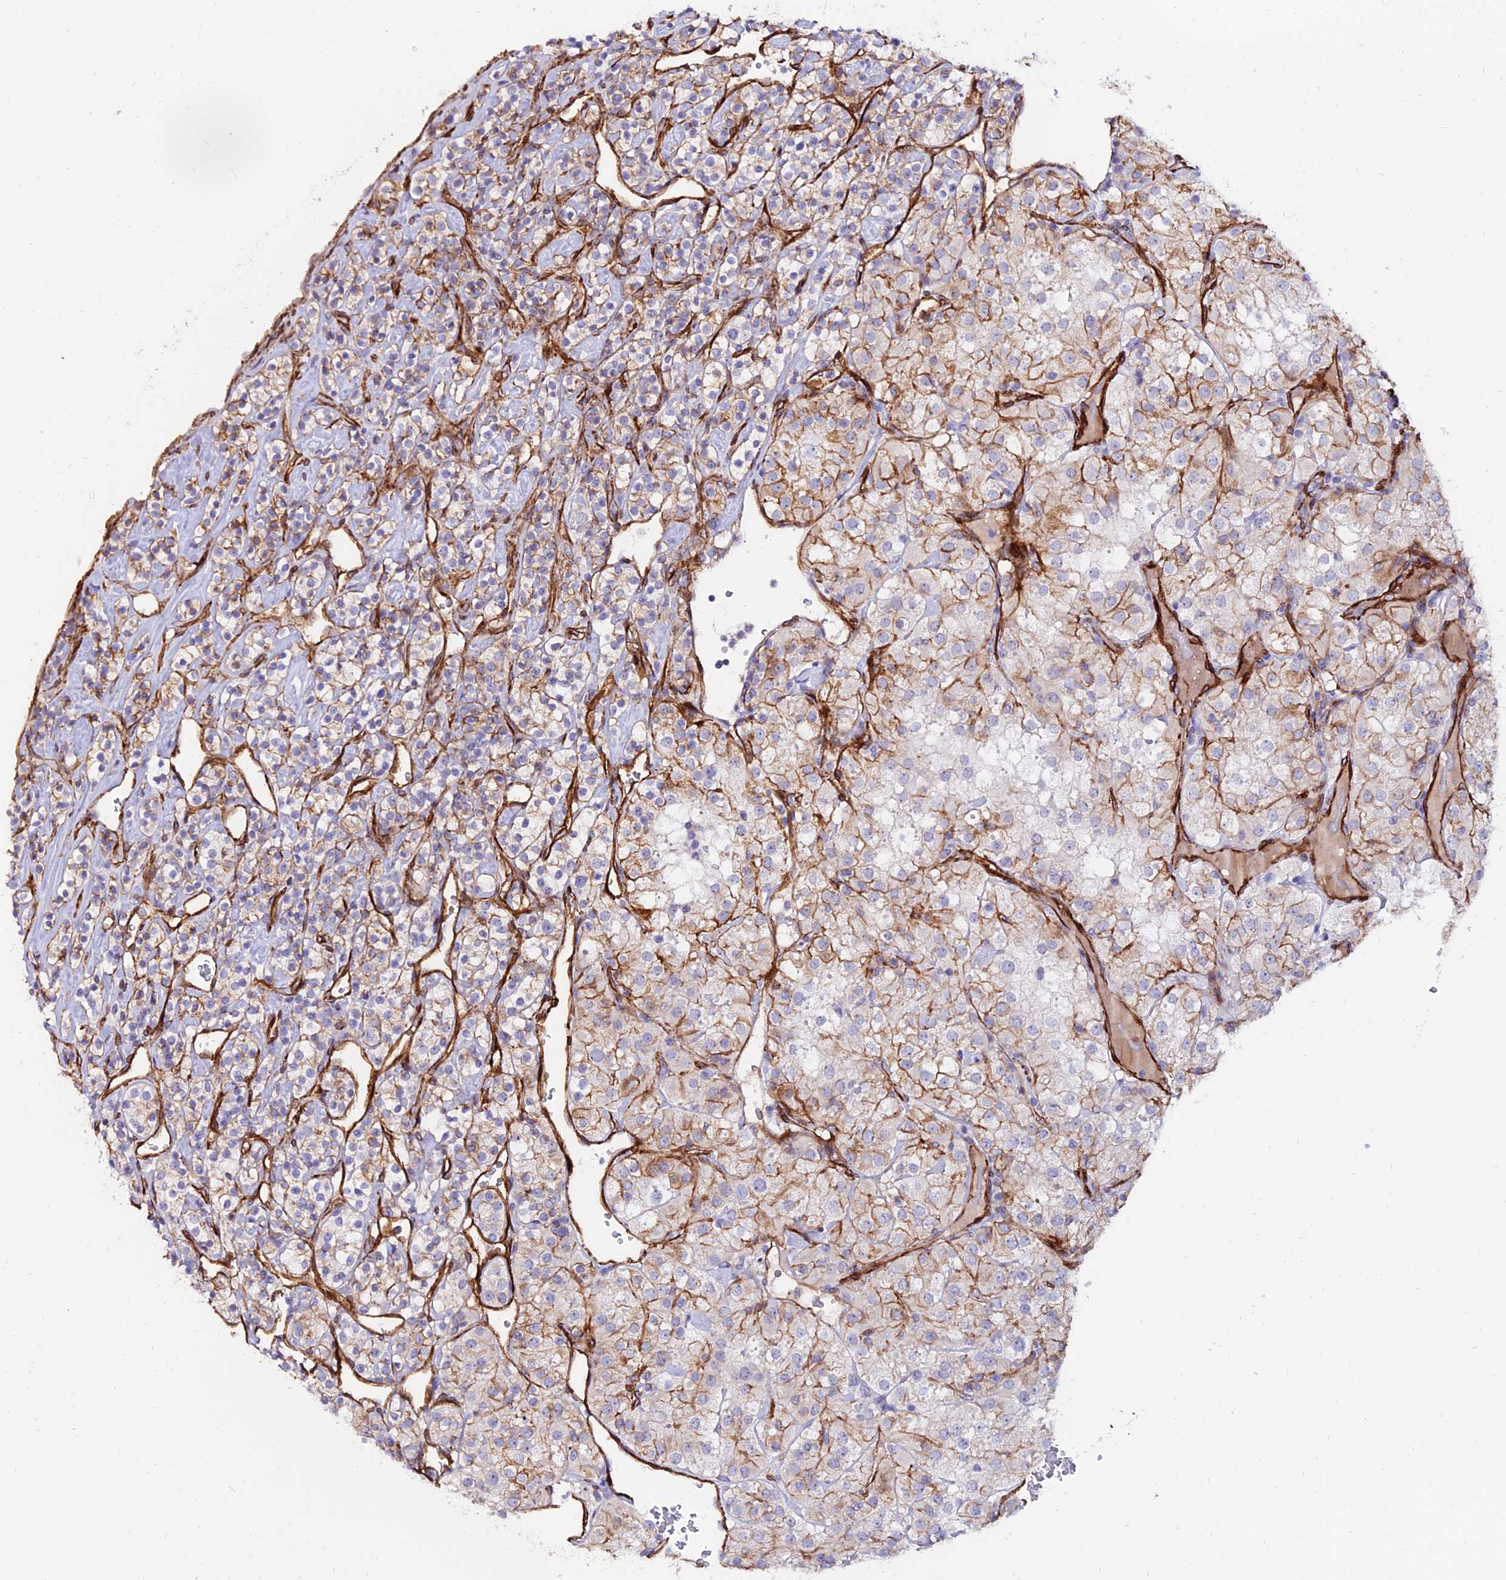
{"staining": {"intensity": "moderate", "quantity": "25%-75%", "location": "cytoplasmic/membranous"}, "tissue": "renal cancer", "cell_type": "Tumor cells", "image_type": "cancer", "snomed": [{"axis": "morphology", "description": "Adenocarcinoma, NOS"}, {"axis": "topography", "description": "Kidney"}], "caption": "IHC (DAB) staining of human renal cancer displays moderate cytoplasmic/membranous protein staining in approximately 25%-75% of tumor cells.", "gene": "ALDH3B2", "patient": {"sex": "male", "age": 77}}